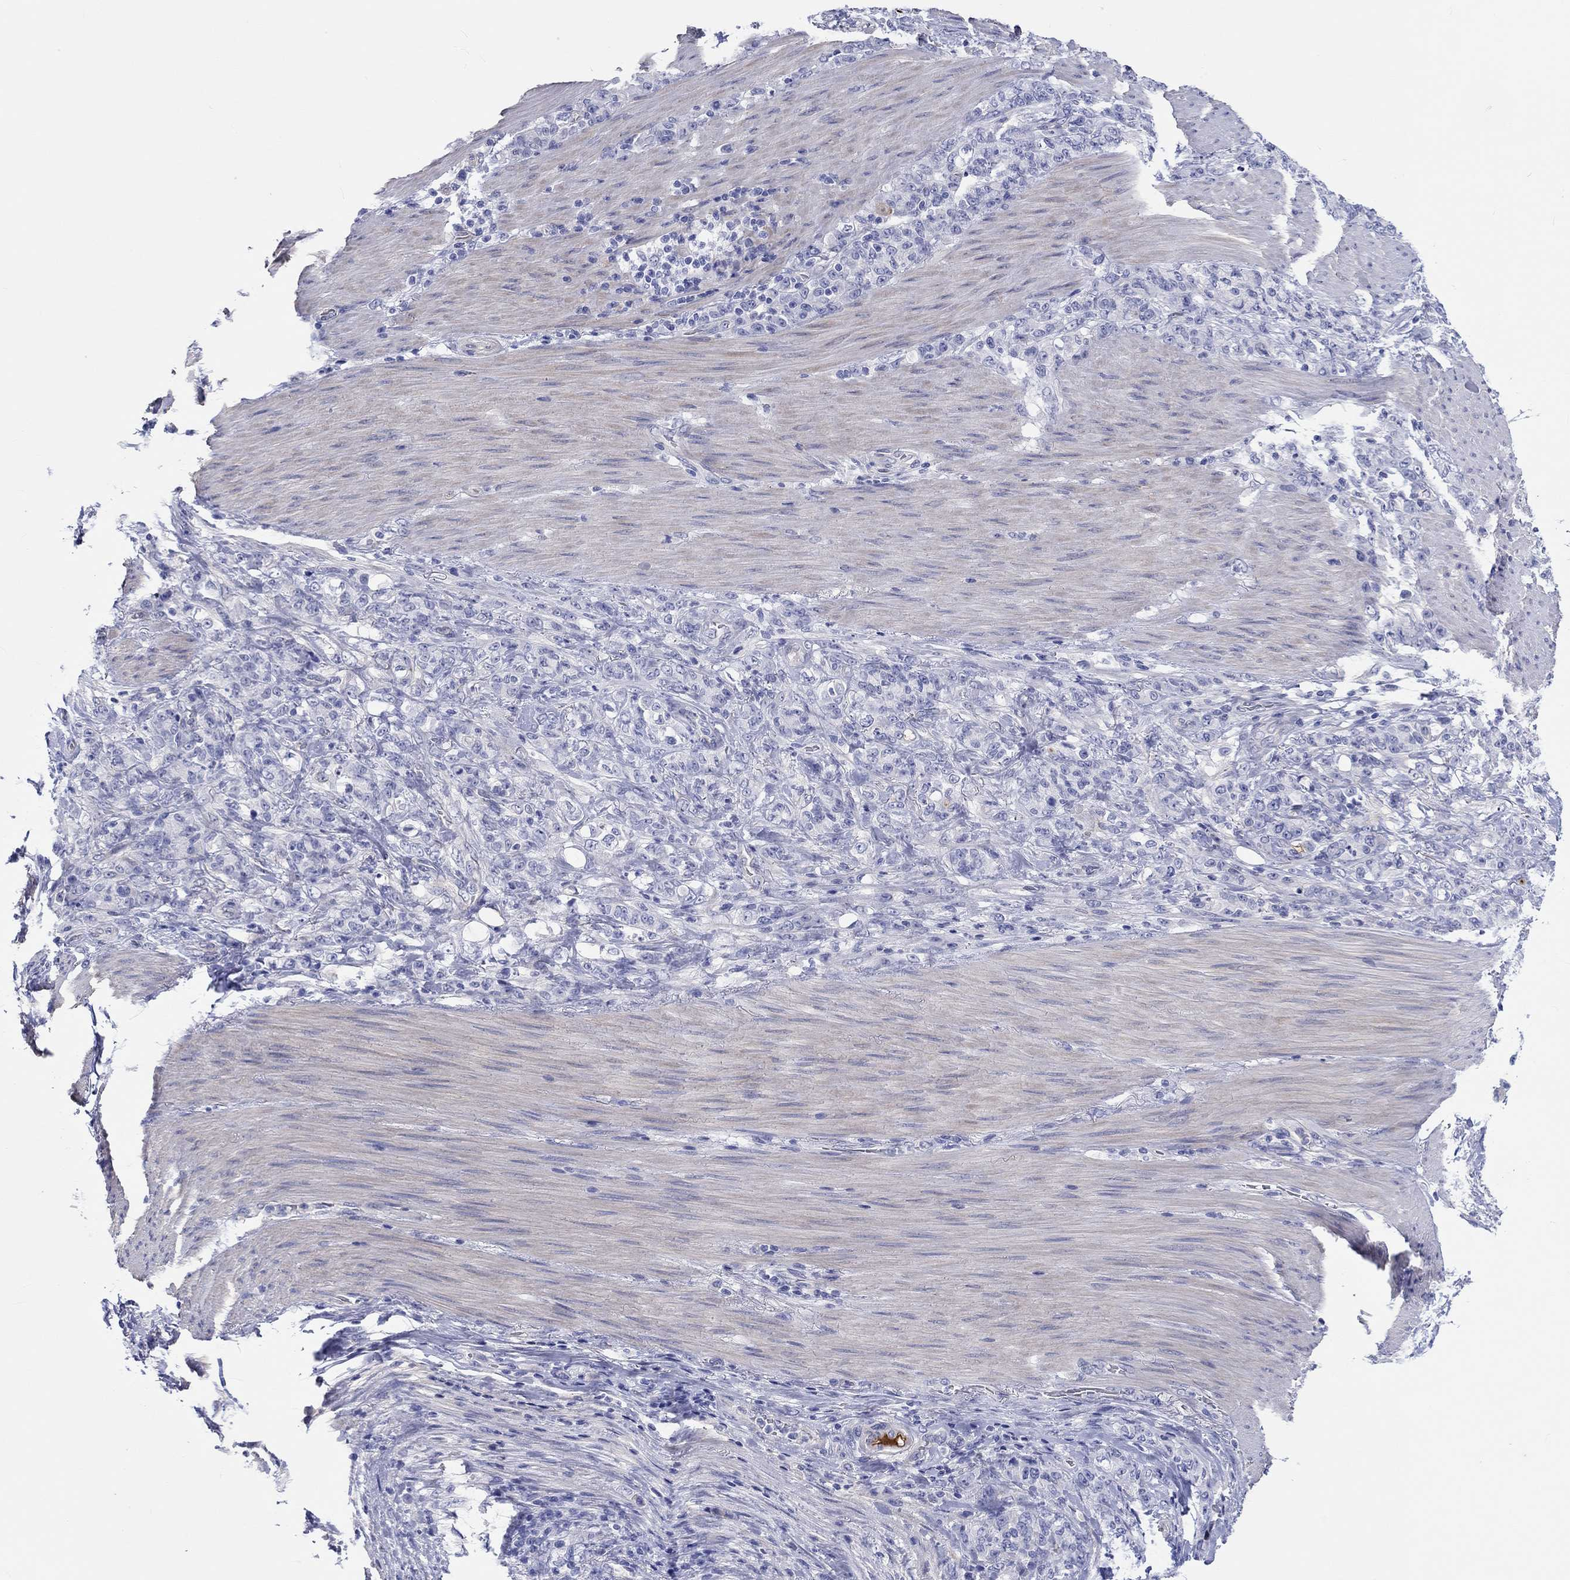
{"staining": {"intensity": "negative", "quantity": "none", "location": "none"}, "tissue": "stomach cancer", "cell_type": "Tumor cells", "image_type": "cancer", "snomed": [{"axis": "morphology", "description": "Normal tissue, NOS"}, {"axis": "morphology", "description": "Adenocarcinoma, NOS"}, {"axis": "topography", "description": "Stomach"}], "caption": "Tumor cells are negative for protein expression in human adenocarcinoma (stomach).", "gene": "CDY2B", "patient": {"sex": "female", "age": 79}}